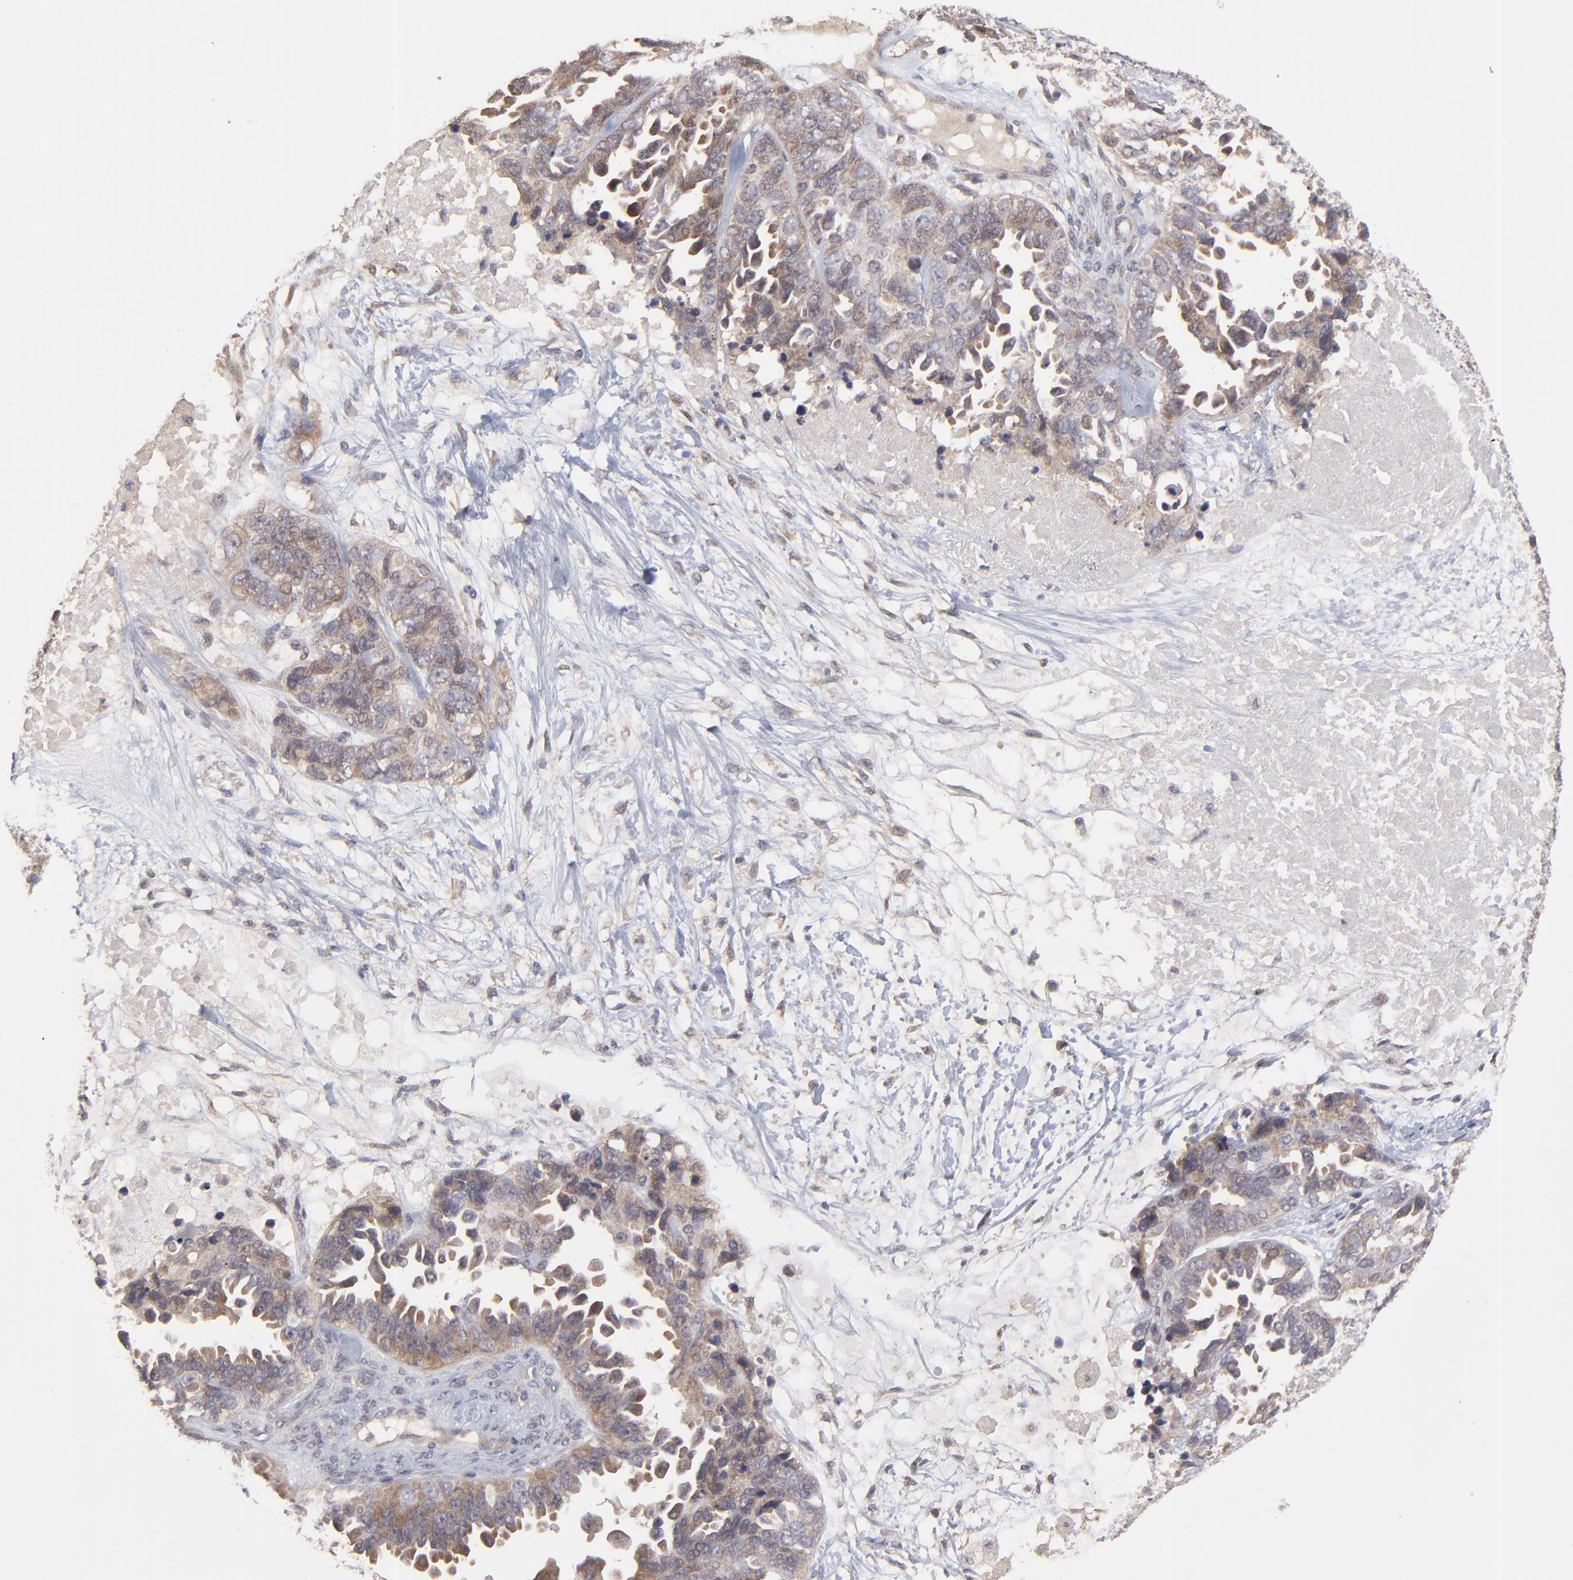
{"staining": {"intensity": "moderate", "quantity": ">75%", "location": "cytoplasmic/membranous"}, "tissue": "ovarian cancer", "cell_type": "Tumor cells", "image_type": "cancer", "snomed": [{"axis": "morphology", "description": "Cystadenocarcinoma, serous, NOS"}, {"axis": "topography", "description": "Ovary"}], "caption": "Protein staining shows moderate cytoplasmic/membranous staining in about >75% of tumor cells in ovarian cancer (serous cystadenocarcinoma). (DAB (3,3'-diaminobenzidine) IHC, brown staining for protein, blue staining for nuclei).", "gene": "ZNF780B", "patient": {"sex": "female", "age": 82}}